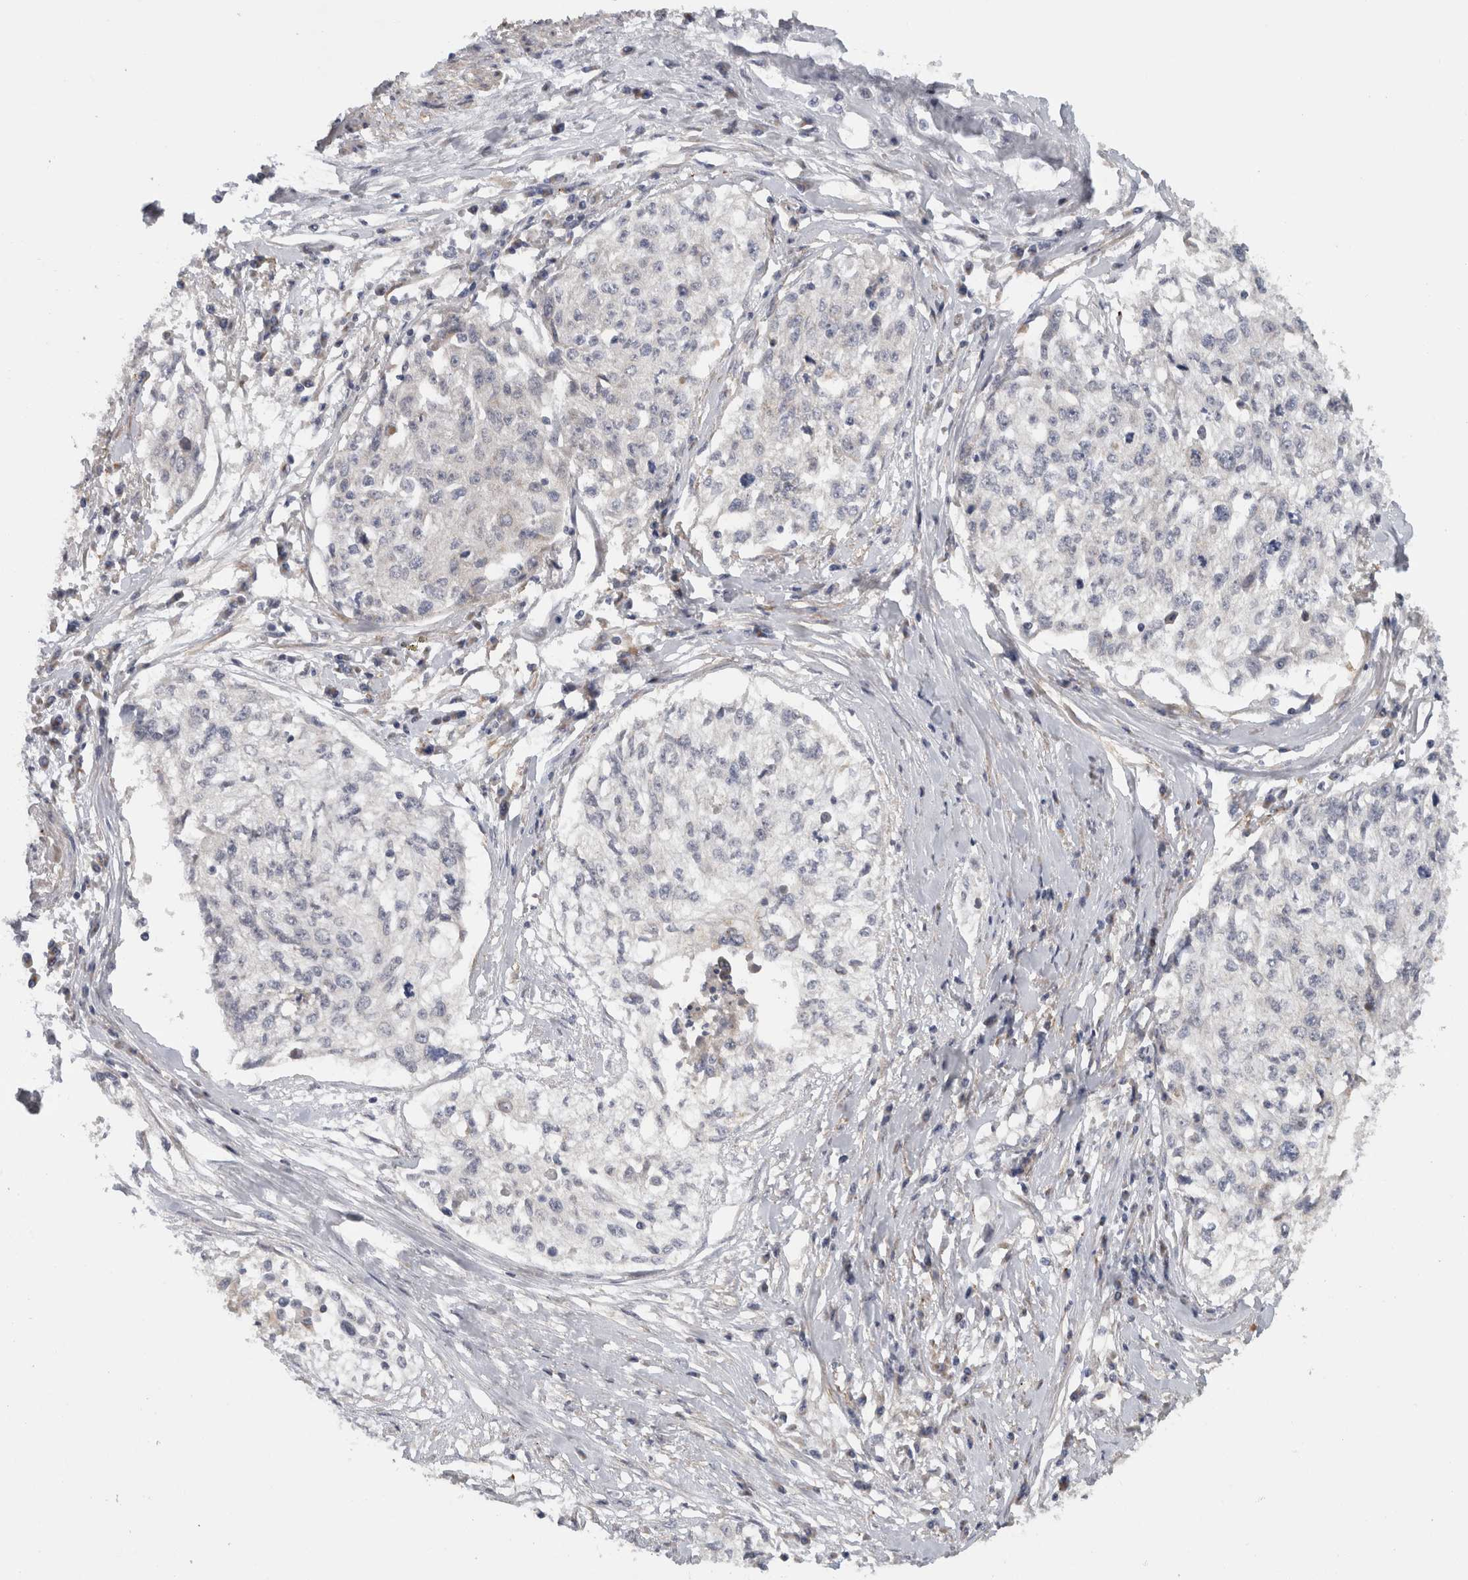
{"staining": {"intensity": "negative", "quantity": "none", "location": "none"}, "tissue": "cervical cancer", "cell_type": "Tumor cells", "image_type": "cancer", "snomed": [{"axis": "morphology", "description": "Squamous cell carcinoma, NOS"}, {"axis": "topography", "description": "Cervix"}], "caption": "This is an immunohistochemistry photomicrograph of human cervical squamous cell carcinoma. There is no expression in tumor cells.", "gene": "MGAT1", "patient": {"sex": "female", "age": 57}}